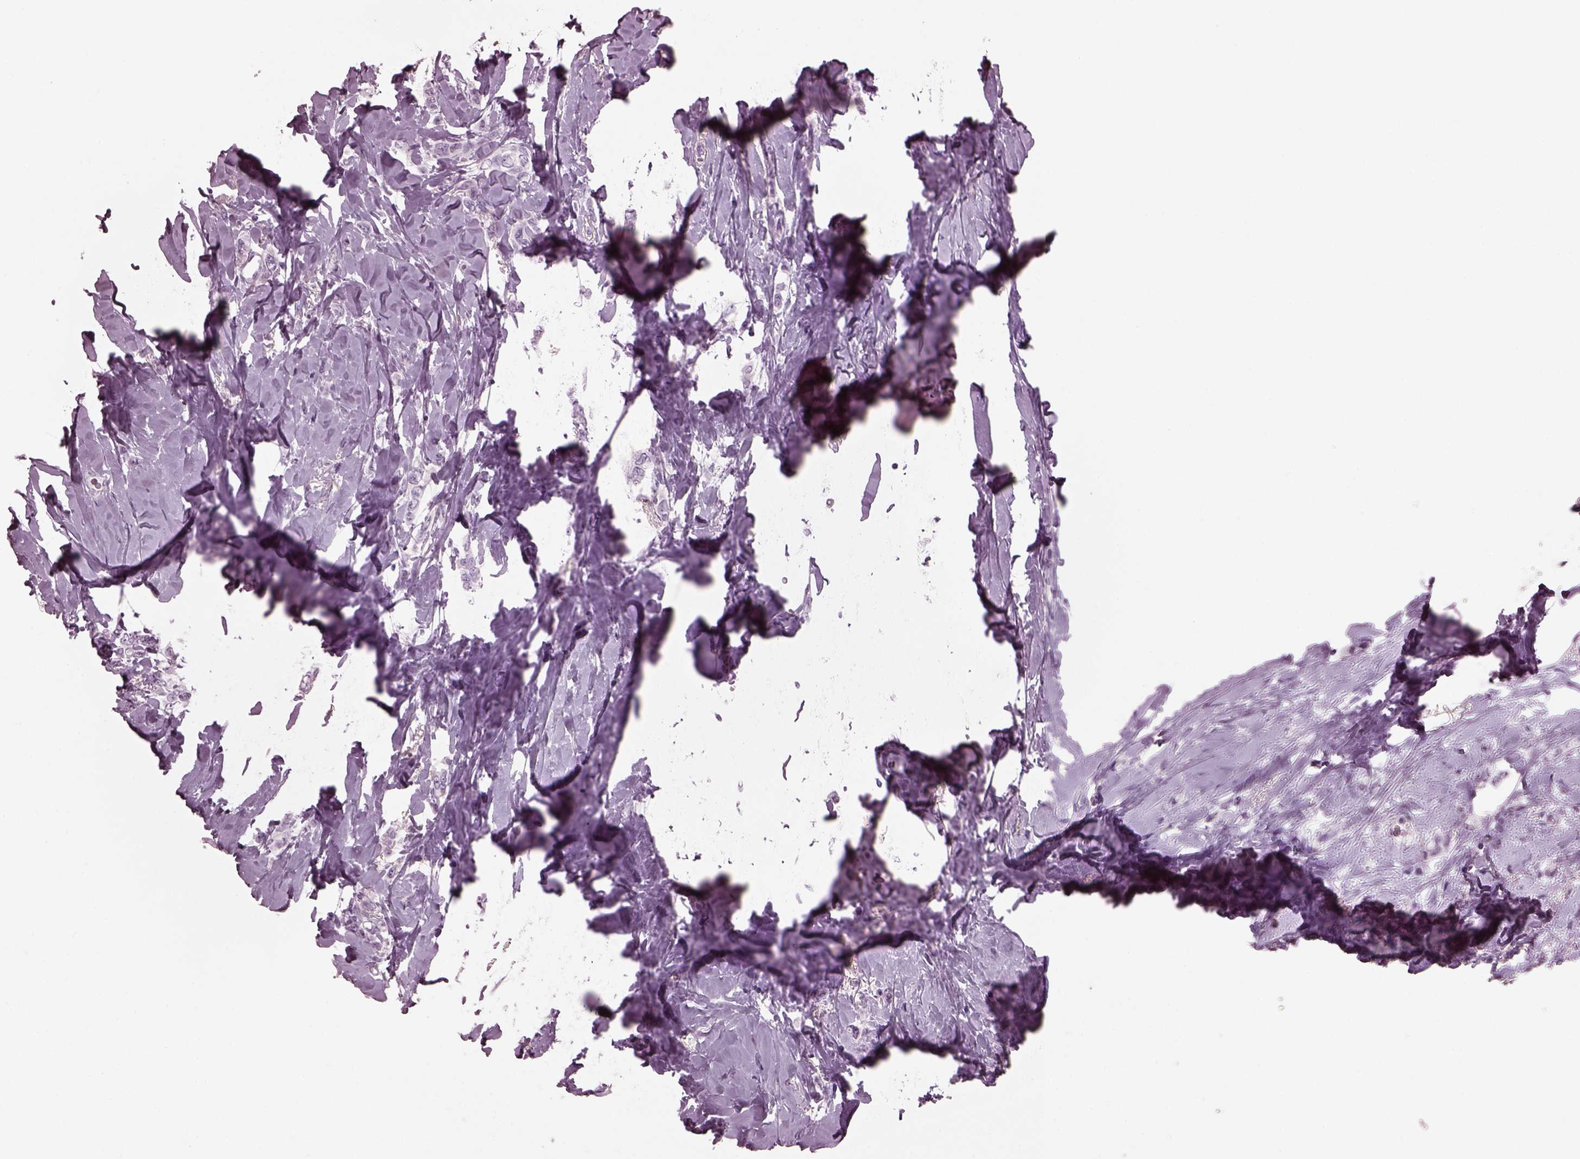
{"staining": {"intensity": "negative", "quantity": "none", "location": "none"}, "tissue": "breast cancer", "cell_type": "Tumor cells", "image_type": "cancer", "snomed": [{"axis": "morphology", "description": "Lobular carcinoma"}, {"axis": "topography", "description": "Breast"}], "caption": "This is a image of immunohistochemistry (IHC) staining of lobular carcinoma (breast), which shows no positivity in tumor cells.", "gene": "TPPP2", "patient": {"sex": "female", "age": 66}}